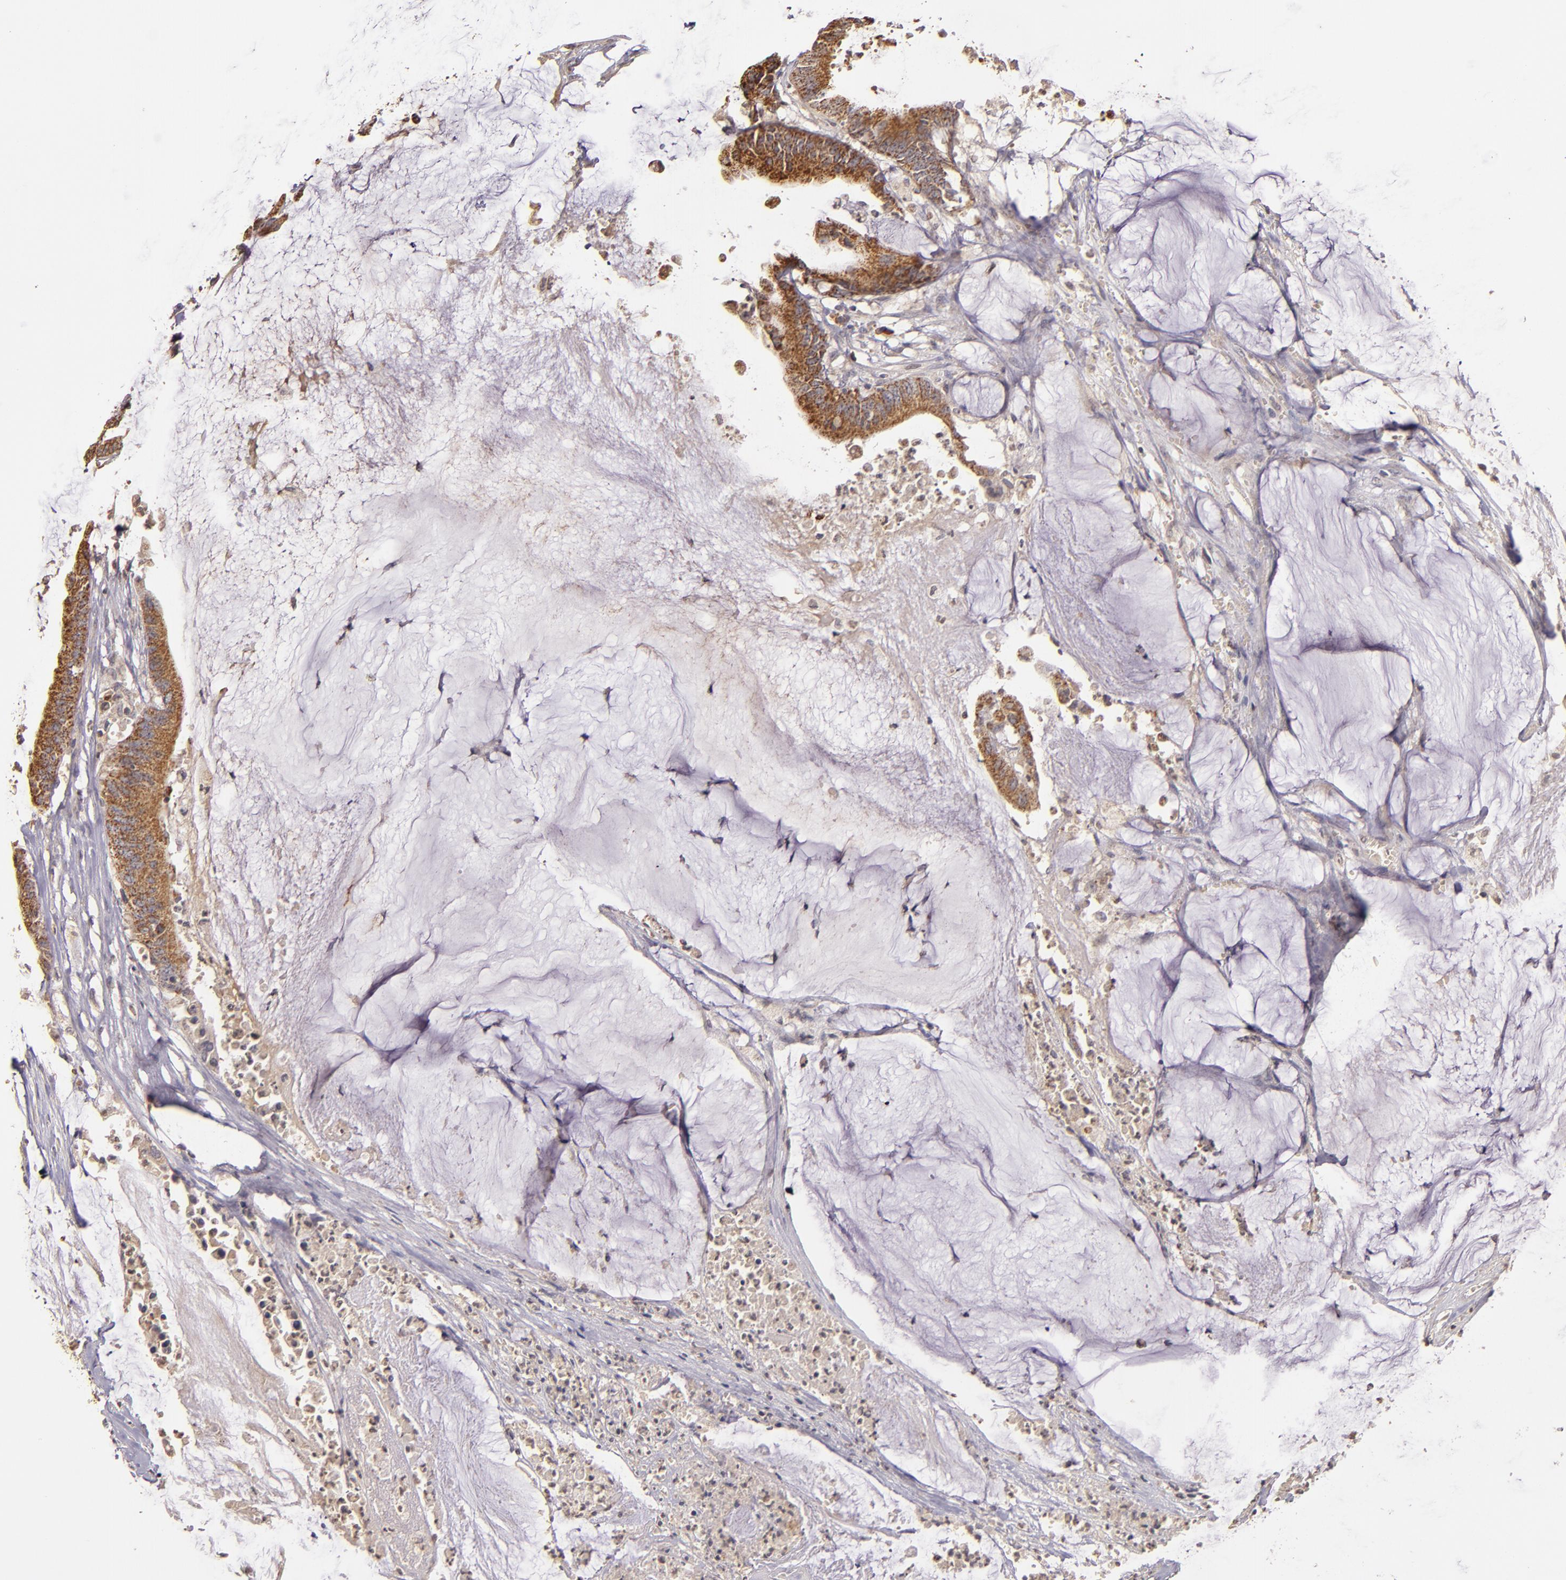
{"staining": {"intensity": "moderate", "quantity": ">75%", "location": "cytoplasmic/membranous"}, "tissue": "colorectal cancer", "cell_type": "Tumor cells", "image_type": "cancer", "snomed": [{"axis": "morphology", "description": "Adenocarcinoma, NOS"}, {"axis": "topography", "description": "Rectum"}], "caption": "High-power microscopy captured an IHC photomicrograph of colorectal cancer (adenocarcinoma), revealing moderate cytoplasmic/membranous expression in approximately >75% of tumor cells. (Brightfield microscopy of DAB IHC at high magnification).", "gene": "ABL1", "patient": {"sex": "female", "age": 66}}